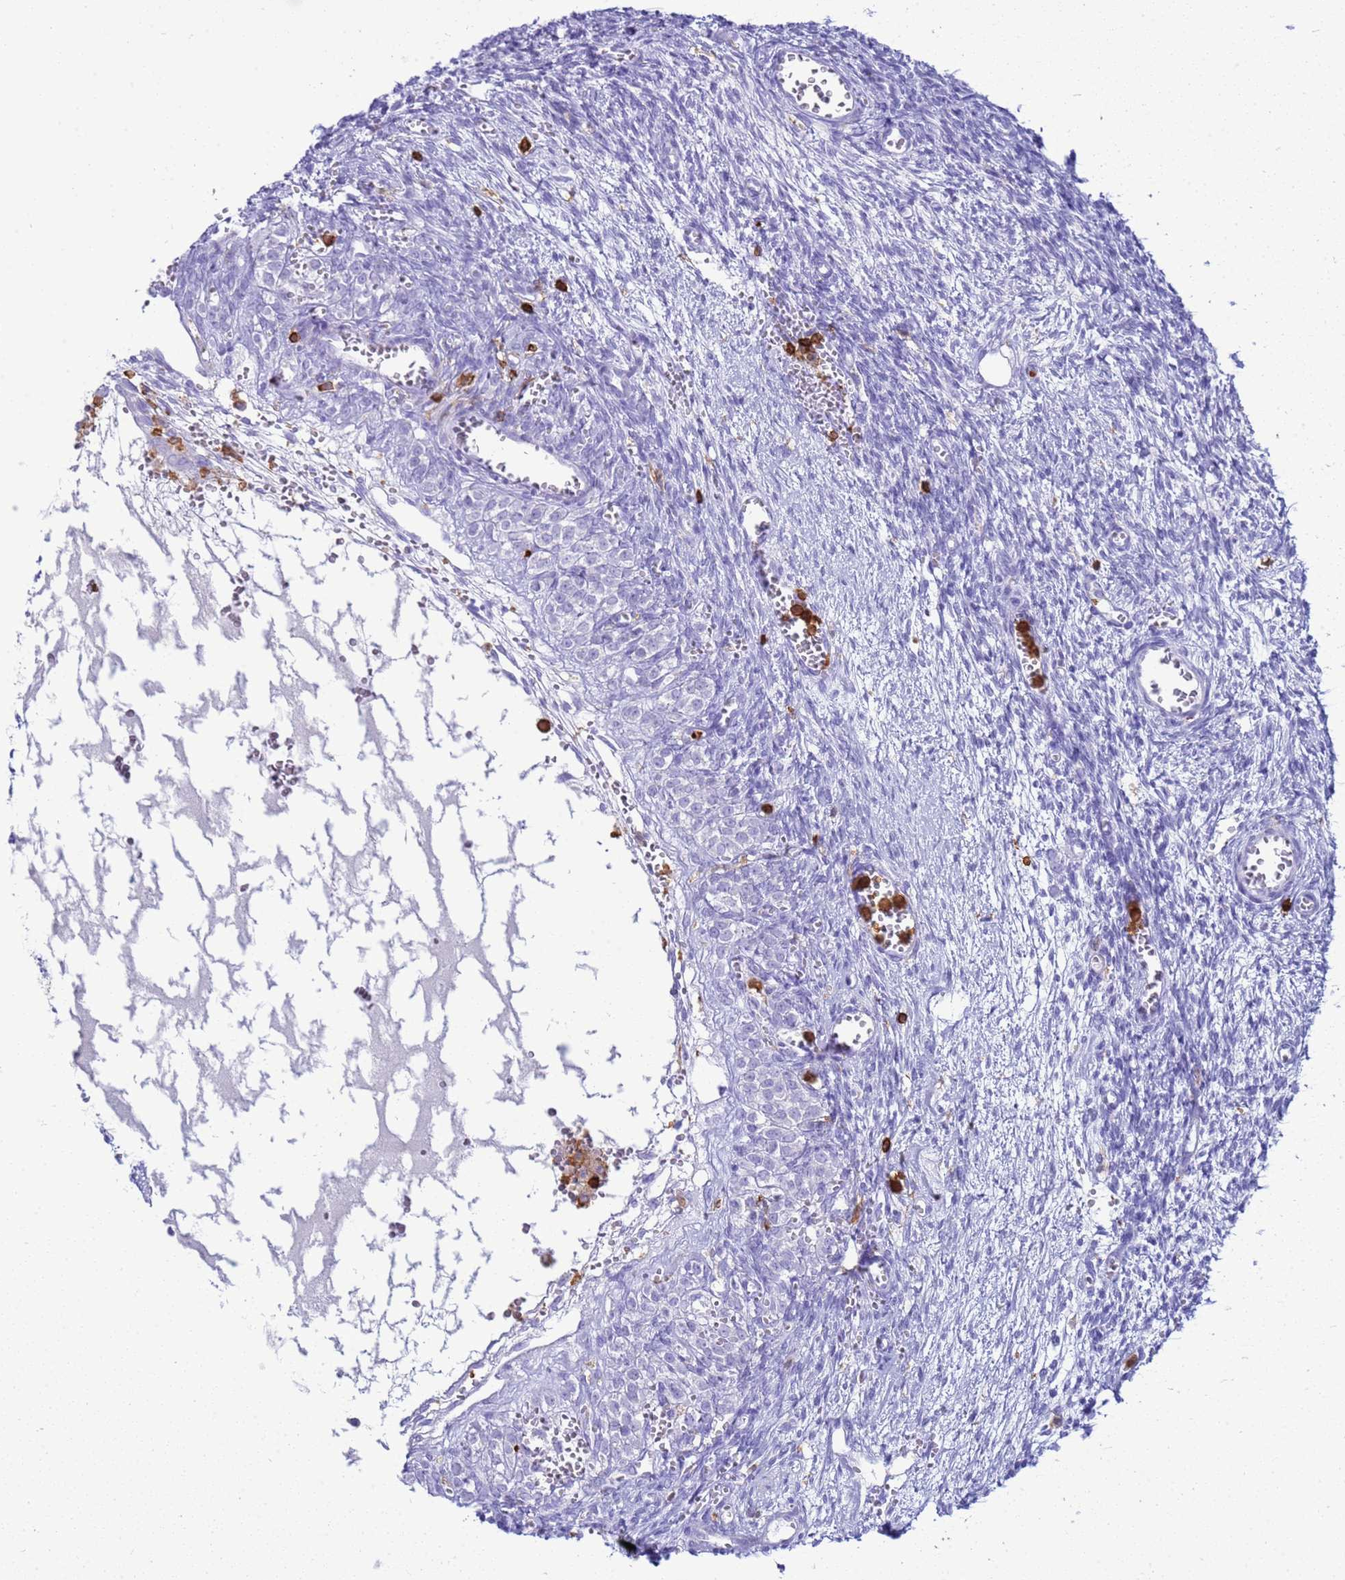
{"staining": {"intensity": "negative", "quantity": "none", "location": "none"}, "tissue": "ovary", "cell_type": "Ovarian stroma cells", "image_type": "normal", "snomed": [{"axis": "morphology", "description": "Normal tissue, NOS"}, {"axis": "topography", "description": "Ovary"}], "caption": "Immunohistochemistry (IHC) of benign human ovary displays no positivity in ovarian stroma cells. (Brightfield microscopy of DAB (3,3'-diaminobenzidine) immunohistochemistry at high magnification).", "gene": "IRF5", "patient": {"sex": "female", "age": 39}}